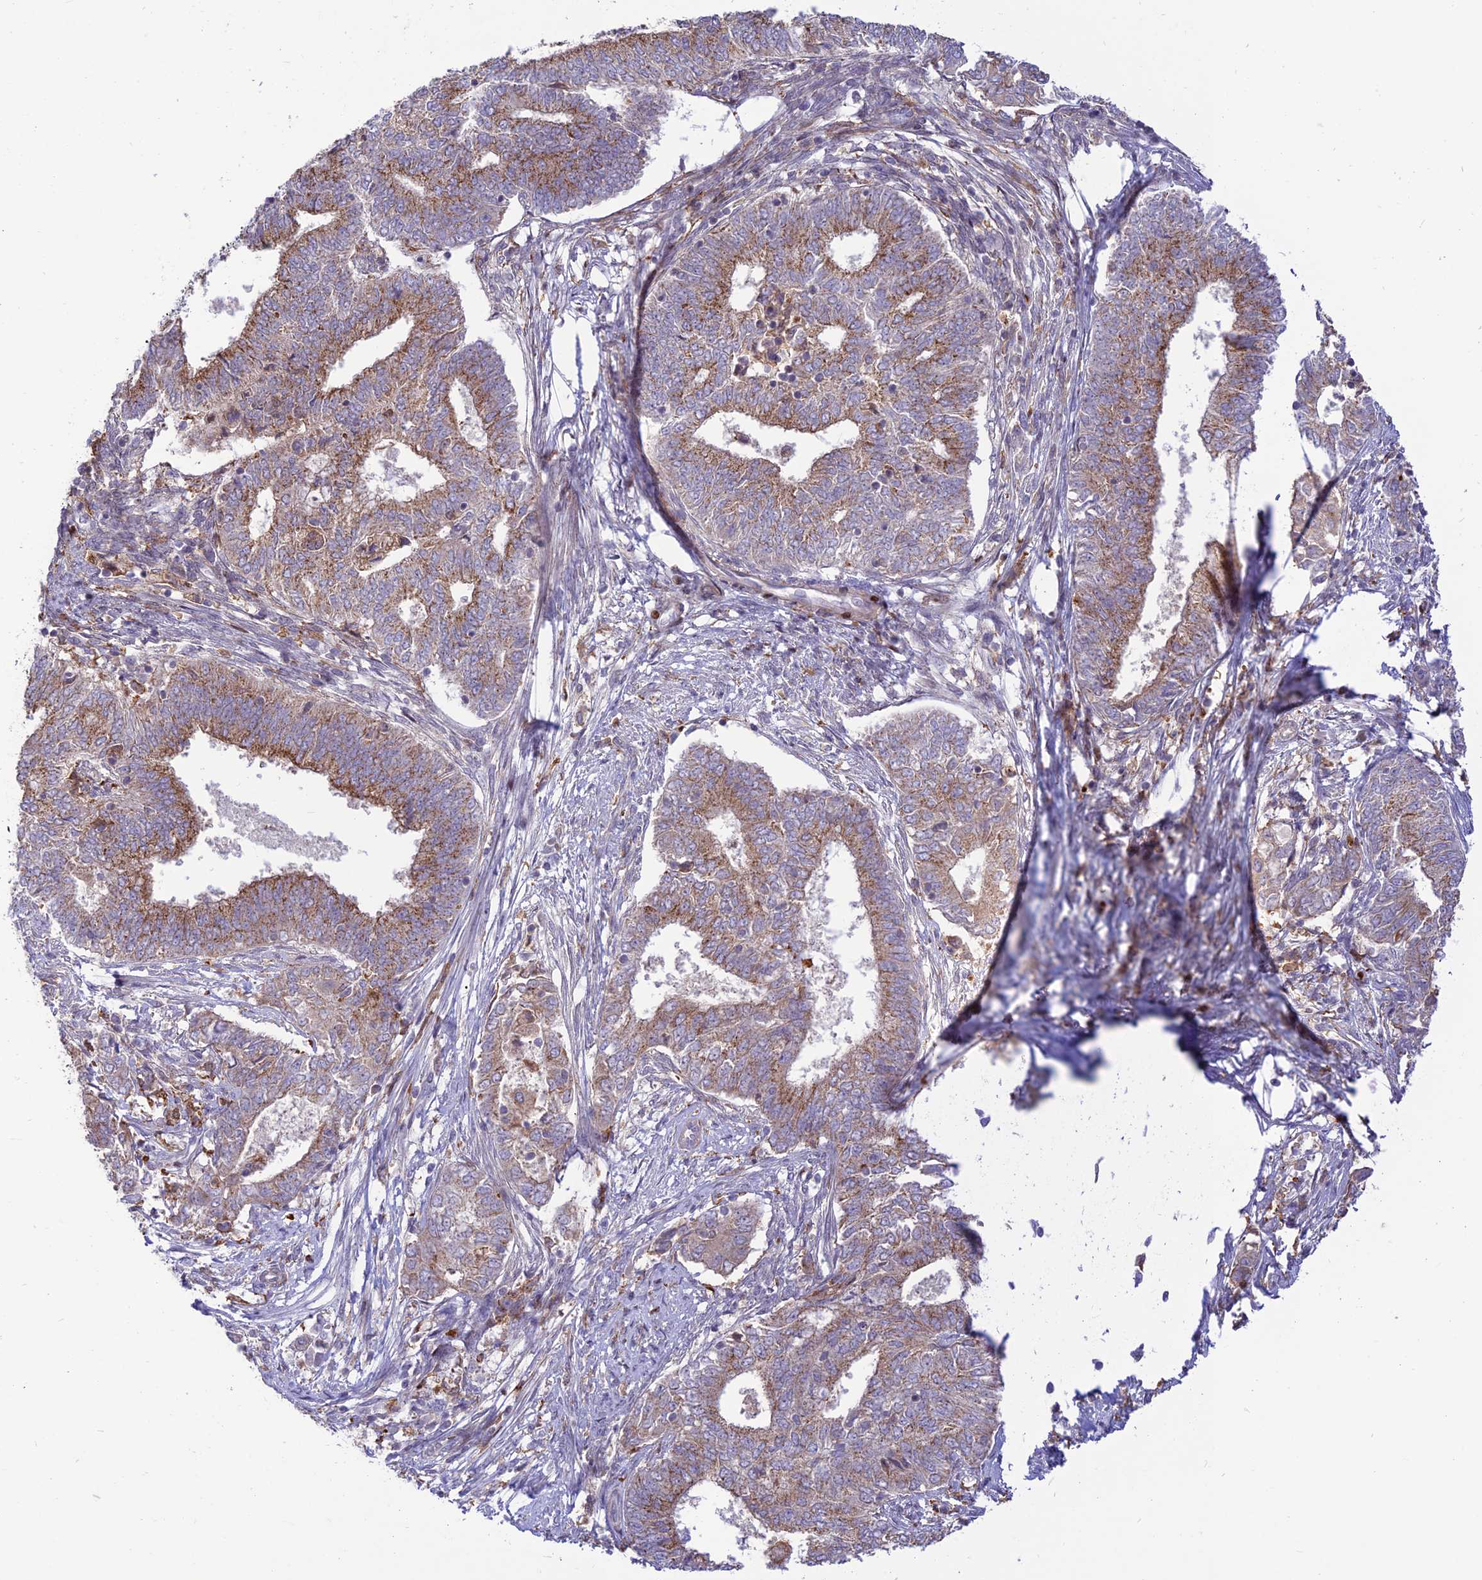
{"staining": {"intensity": "moderate", "quantity": ">75%", "location": "cytoplasmic/membranous"}, "tissue": "endometrial cancer", "cell_type": "Tumor cells", "image_type": "cancer", "snomed": [{"axis": "morphology", "description": "Adenocarcinoma, NOS"}, {"axis": "topography", "description": "Endometrium"}], "caption": "A medium amount of moderate cytoplasmic/membranous staining is identified in about >75% of tumor cells in adenocarcinoma (endometrial) tissue.", "gene": "FAM186B", "patient": {"sex": "female", "age": 62}}